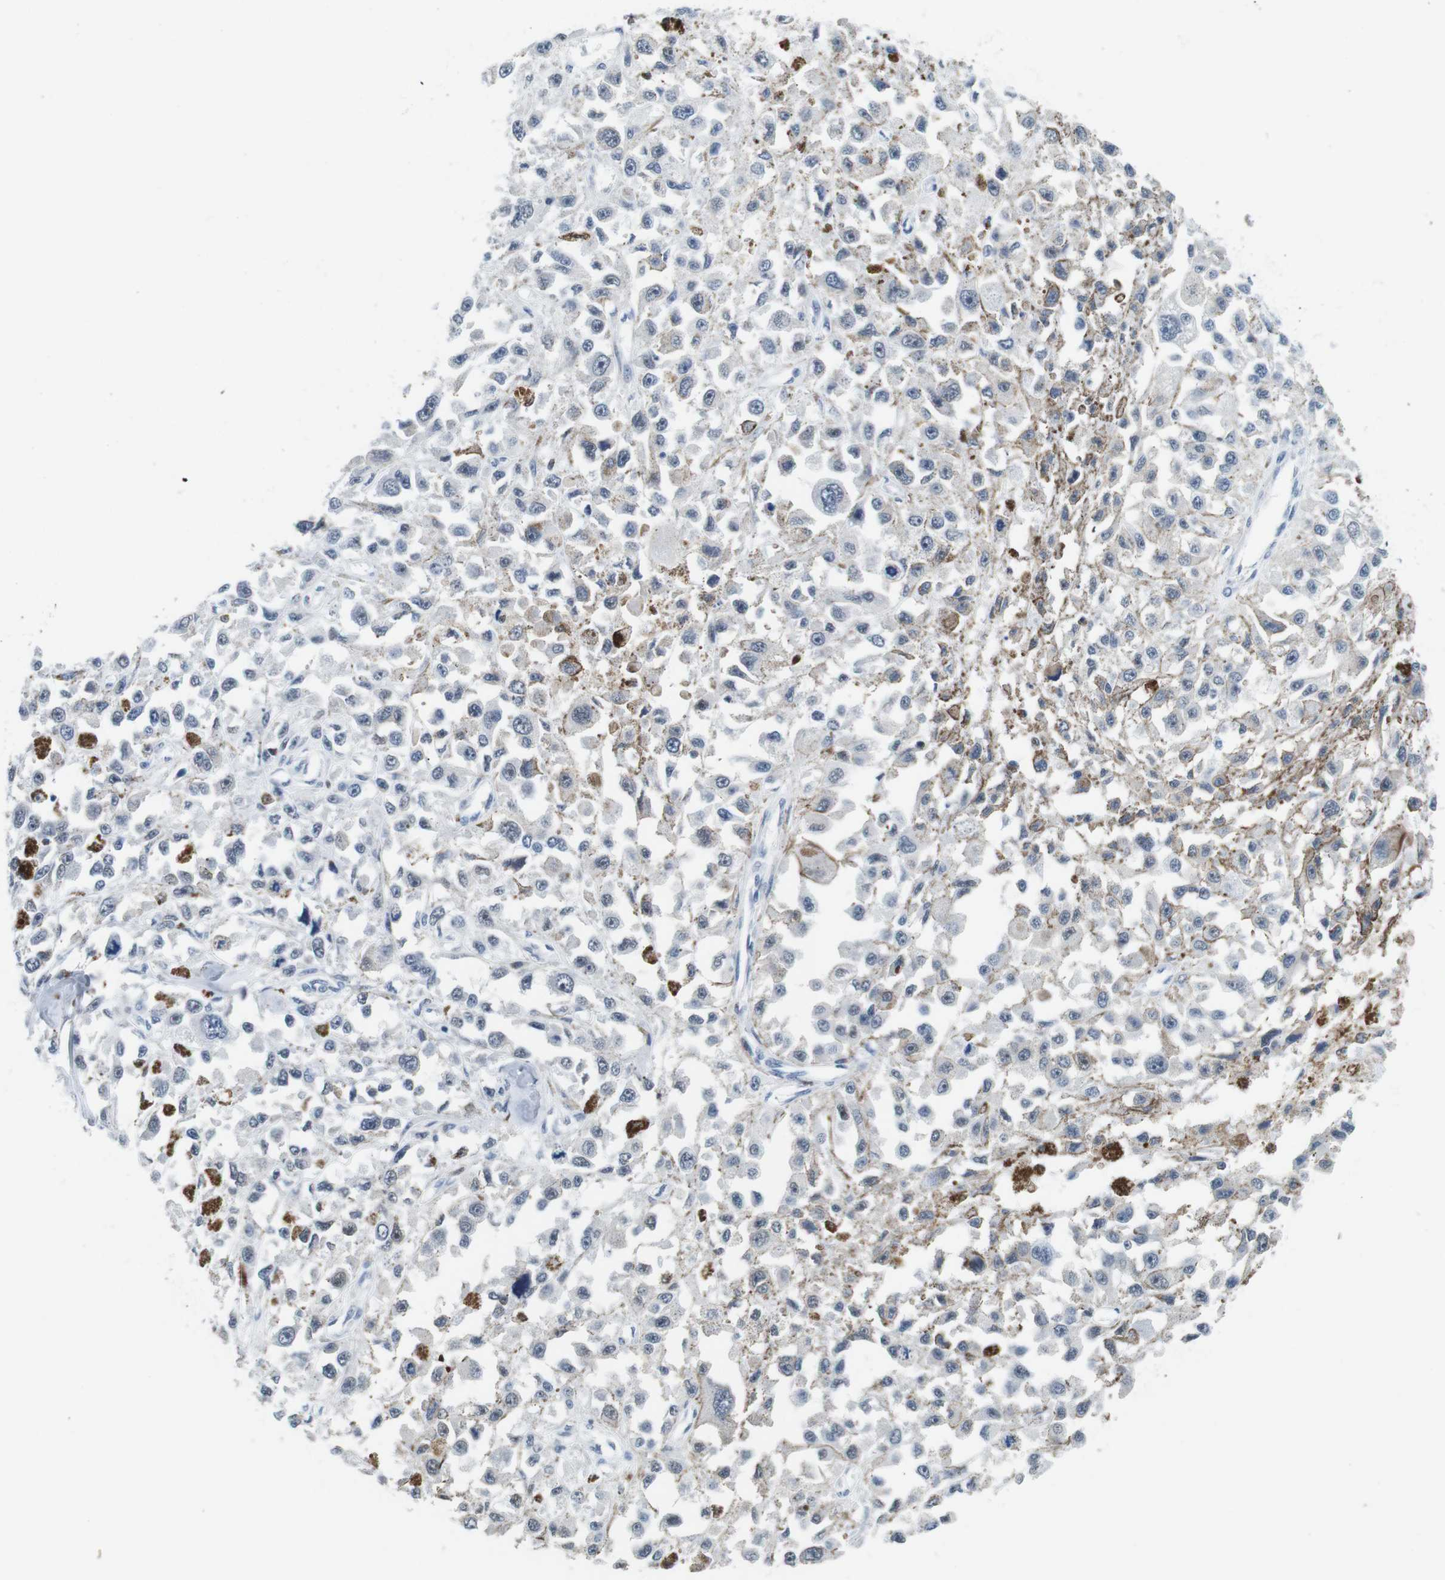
{"staining": {"intensity": "negative", "quantity": "none", "location": "none"}, "tissue": "melanoma", "cell_type": "Tumor cells", "image_type": "cancer", "snomed": [{"axis": "morphology", "description": "Malignant melanoma, Metastatic site"}, {"axis": "topography", "description": "Lymph node"}], "caption": "Malignant melanoma (metastatic site) stained for a protein using IHC shows no staining tumor cells.", "gene": "IRF8", "patient": {"sex": "male", "age": 59}}